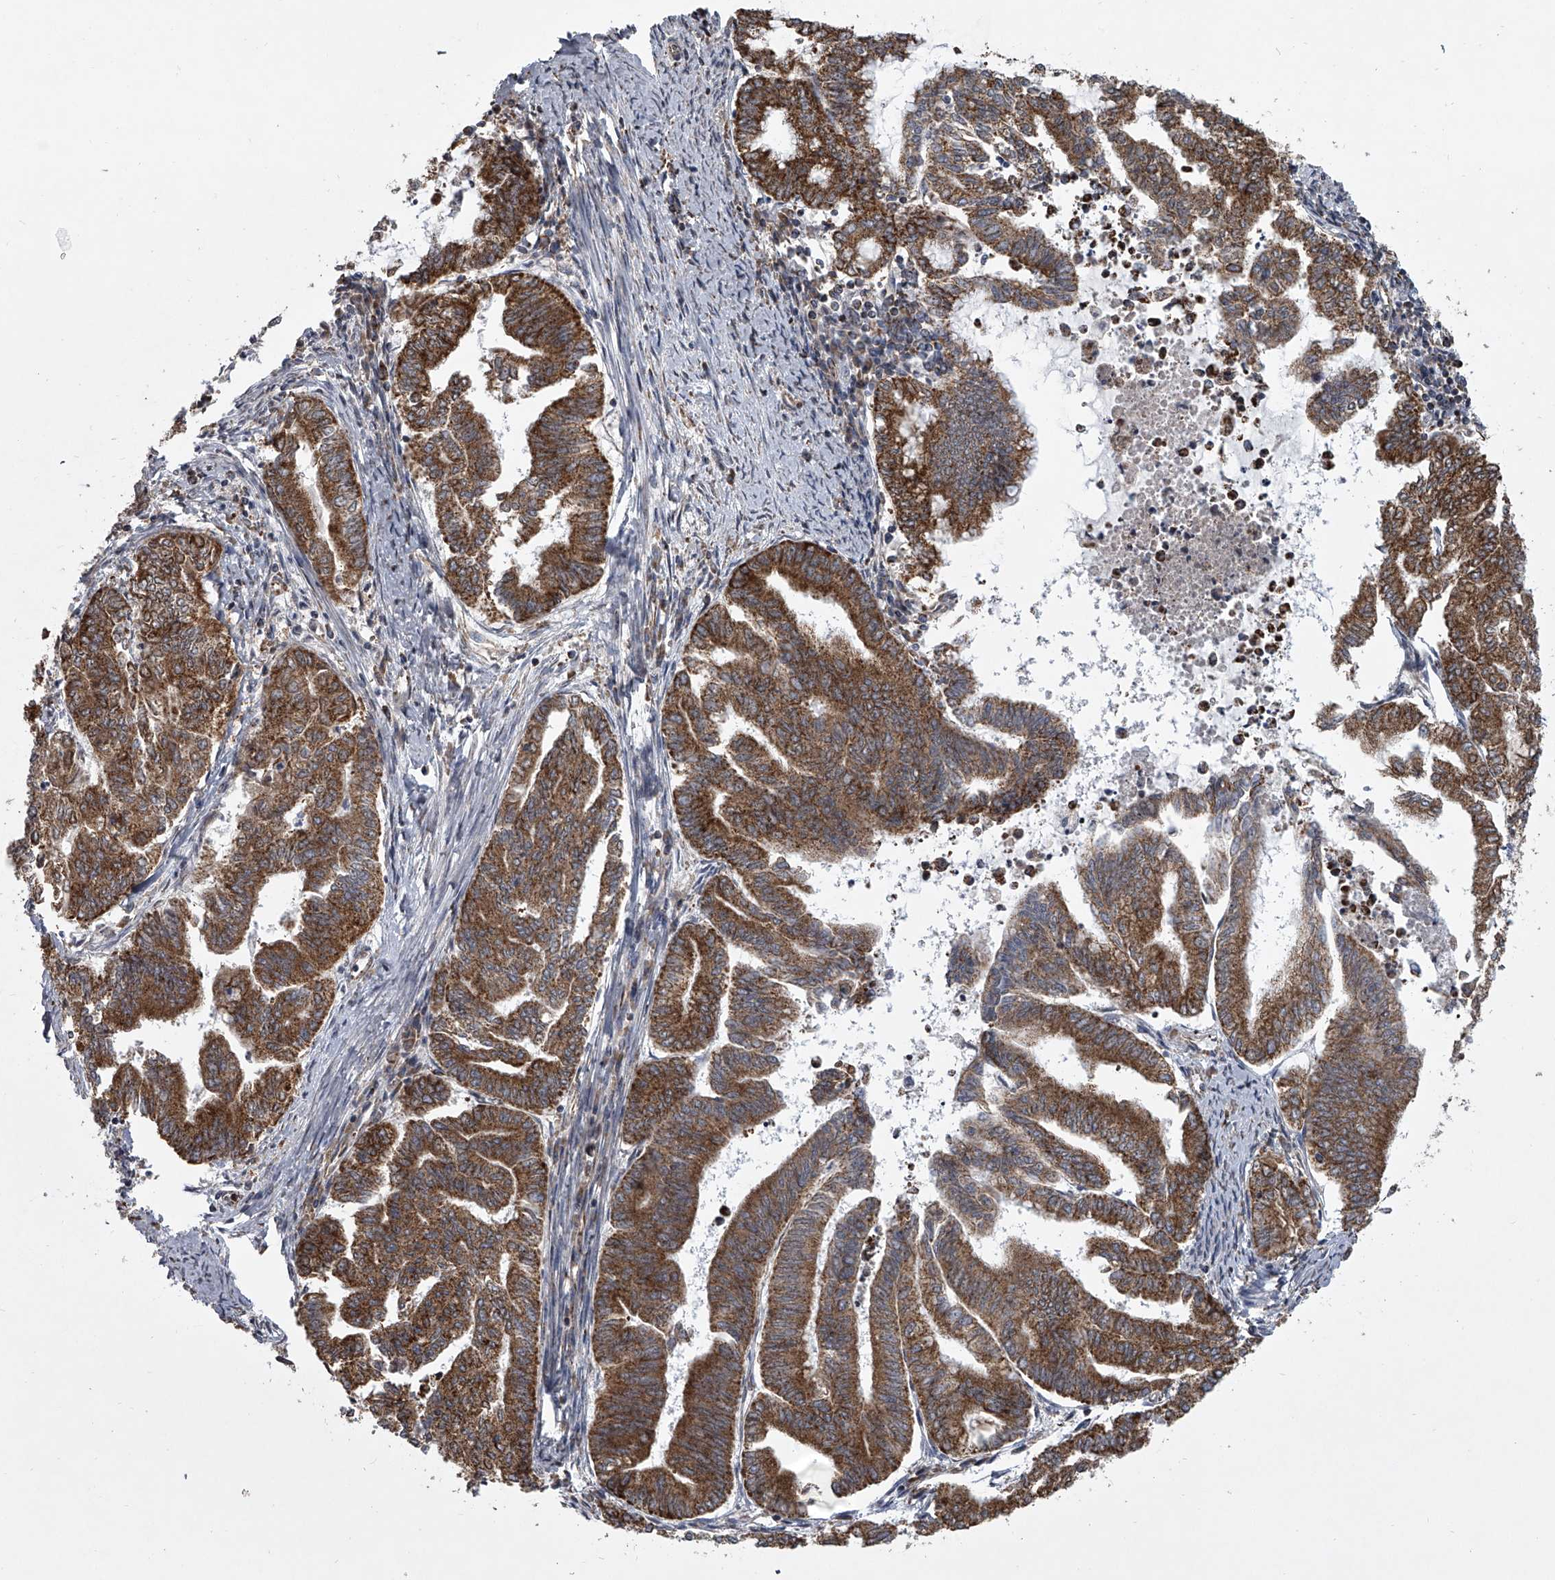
{"staining": {"intensity": "strong", "quantity": ">75%", "location": "cytoplasmic/membranous"}, "tissue": "endometrial cancer", "cell_type": "Tumor cells", "image_type": "cancer", "snomed": [{"axis": "morphology", "description": "Adenocarcinoma, NOS"}, {"axis": "topography", "description": "Endometrium"}], "caption": "A photomicrograph of human endometrial cancer stained for a protein shows strong cytoplasmic/membranous brown staining in tumor cells.", "gene": "ZC3H15", "patient": {"sex": "female", "age": 79}}